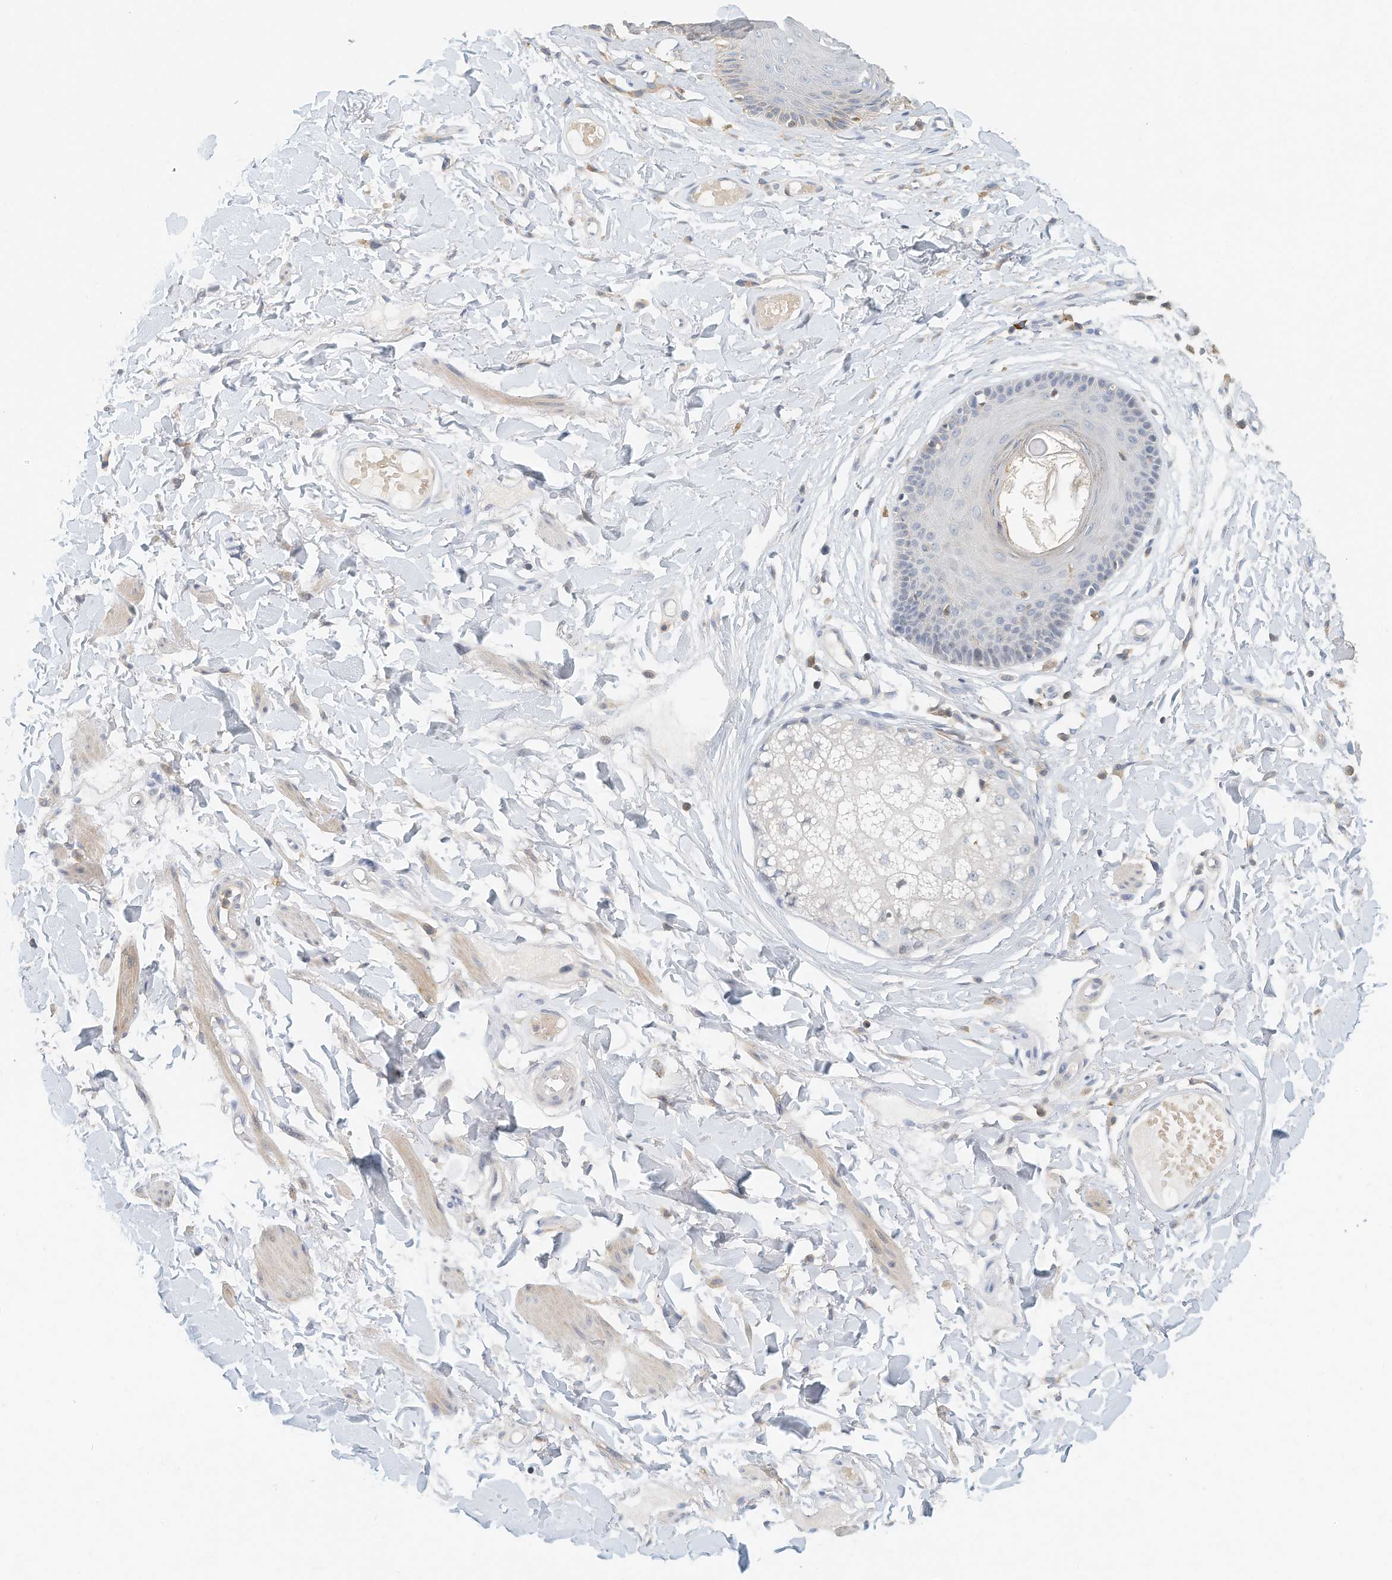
{"staining": {"intensity": "negative", "quantity": "none", "location": "none"}, "tissue": "skin", "cell_type": "Epidermal cells", "image_type": "normal", "snomed": [{"axis": "morphology", "description": "Normal tissue, NOS"}, {"axis": "topography", "description": "Vulva"}], "caption": "IHC of unremarkable skin exhibits no staining in epidermal cells. (Stains: DAB IHC with hematoxylin counter stain, Microscopy: brightfield microscopy at high magnification).", "gene": "MICAL1", "patient": {"sex": "female", "age": 73}}